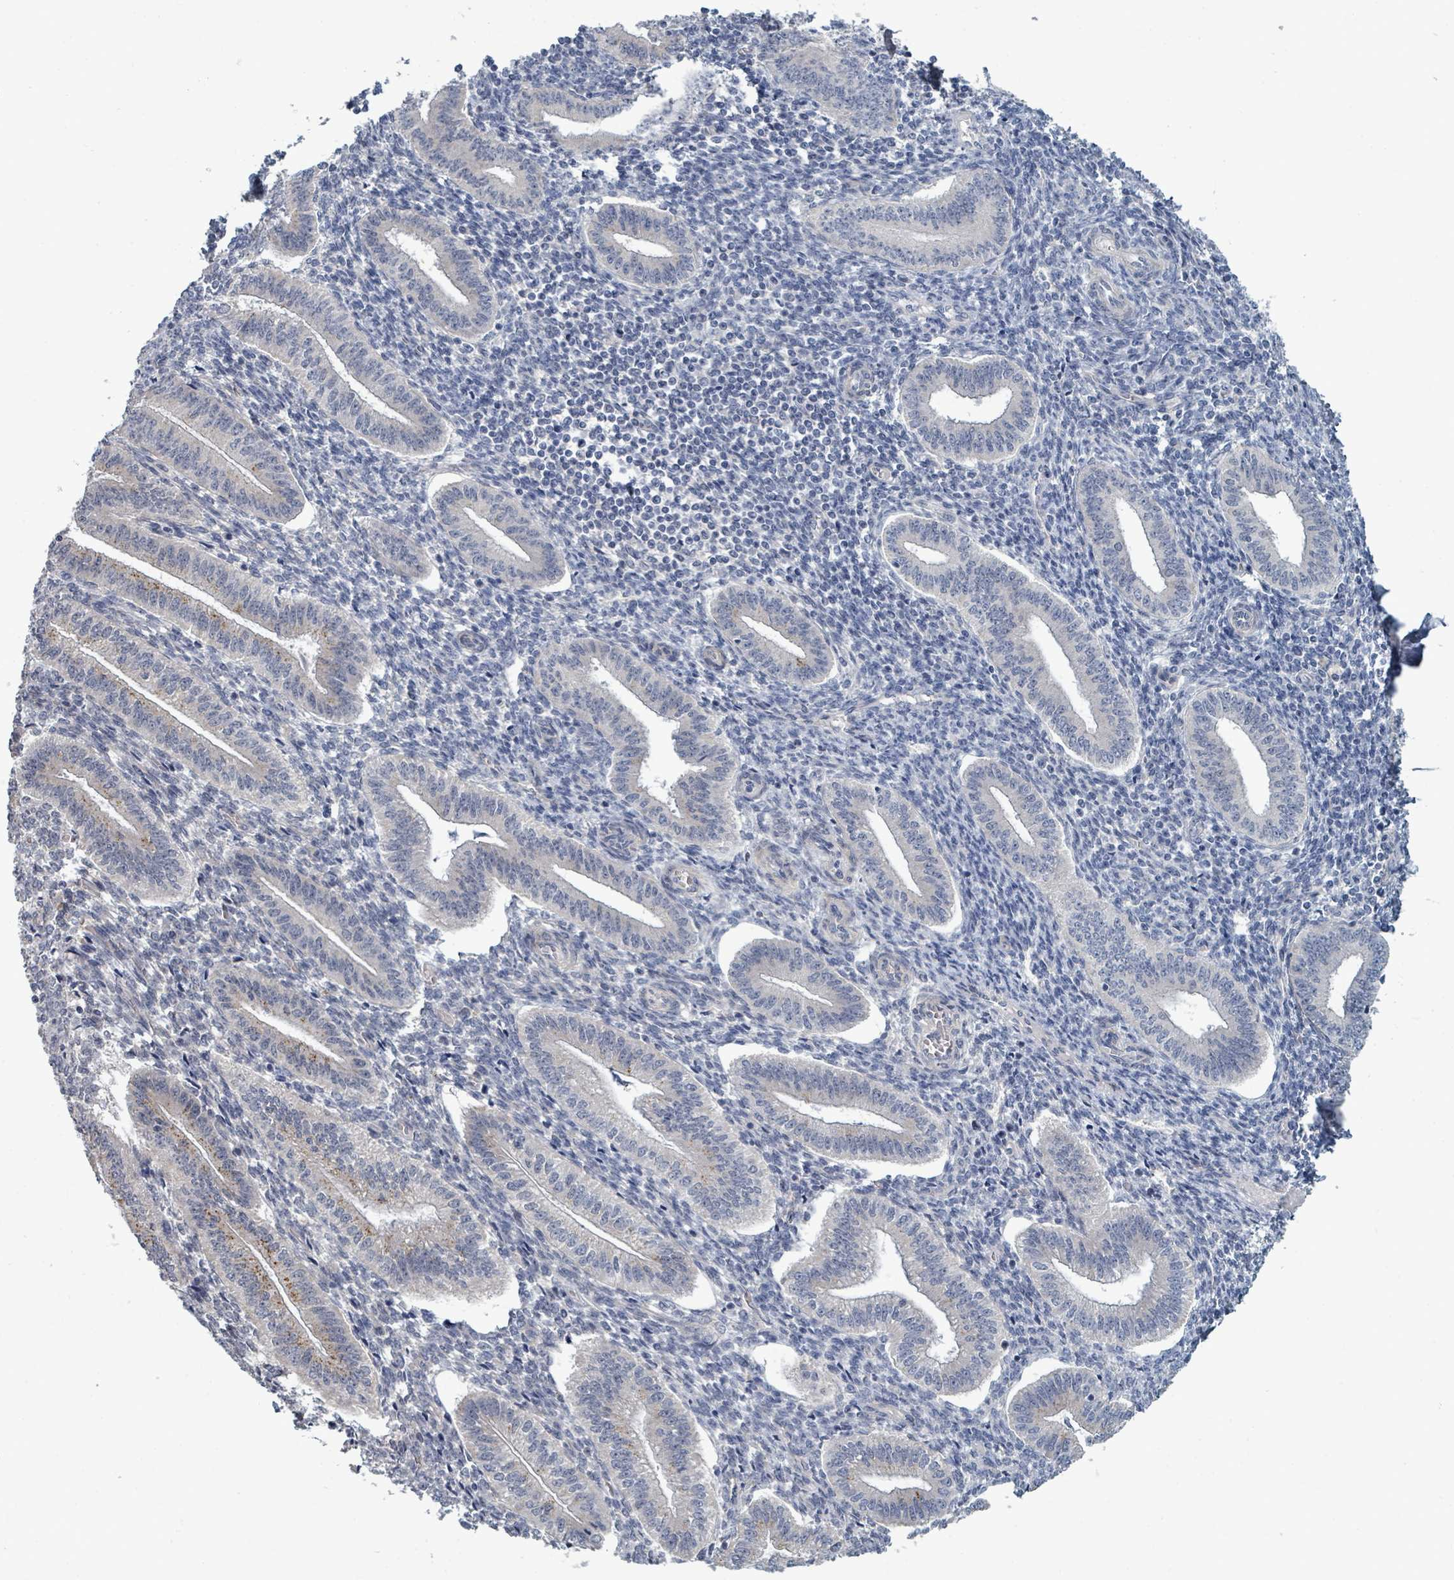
{"staining": {"intensity": "negative", "quantity": "none", "location": "none"}, "tissue": "endometrium", "cell_type": "Cells in endometrial stroma", "image_type": "normal", "snomed": [{"axis": "morphology", "description": "Normal tissue, NOS"}, {"axis": "topography", "description": "Endometrium"}], "caption": "This is a histopathology image of immunohistochemistry (IHC) staining of benign endometrium, which shows no staining in cells in endometrial stroma.", "gene": "TRDMT1", "patient": {"sex": "female", "age": 34}}